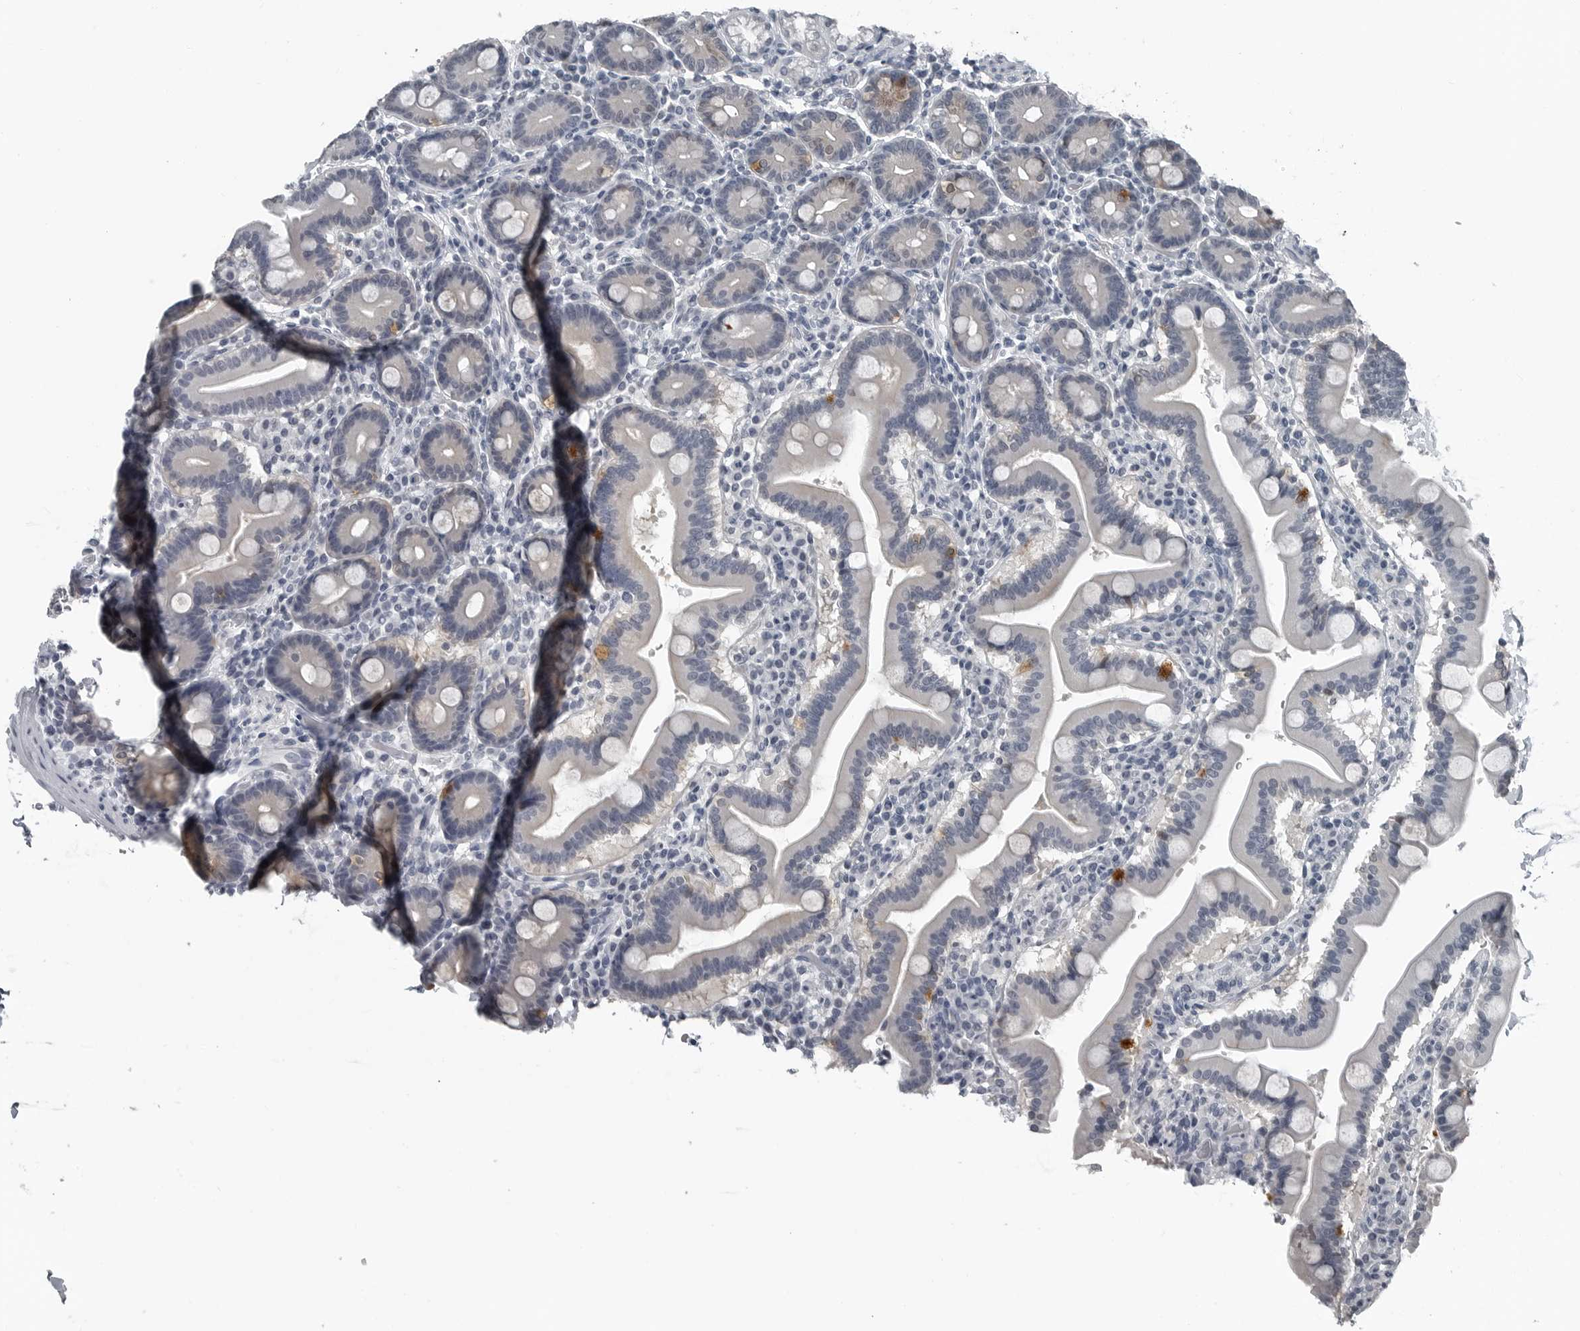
{"staining": {"intensity": "moderate", "quantity": "<25%", "location": "cytoplasmic/membranous"}, "tissue": "duodenum", "cell_type": "Glandular cells", "image_type": "normal", "snomed": [{"axis": "morphology", "description": "Normal tissue, NOS"}, {"axis": "topography", "description": "Duodenum"}], "caption": "DAB immunohistochemical staining of unremarkable duodenum reveals moderate cytoplasmic/membranous protein positivity in about <25% of glandular cells. (Brightfield microscopy of DAB IHC at high magnification).", "gene": "SPINK1", "patient": {"sex": "male", "age": 54}}